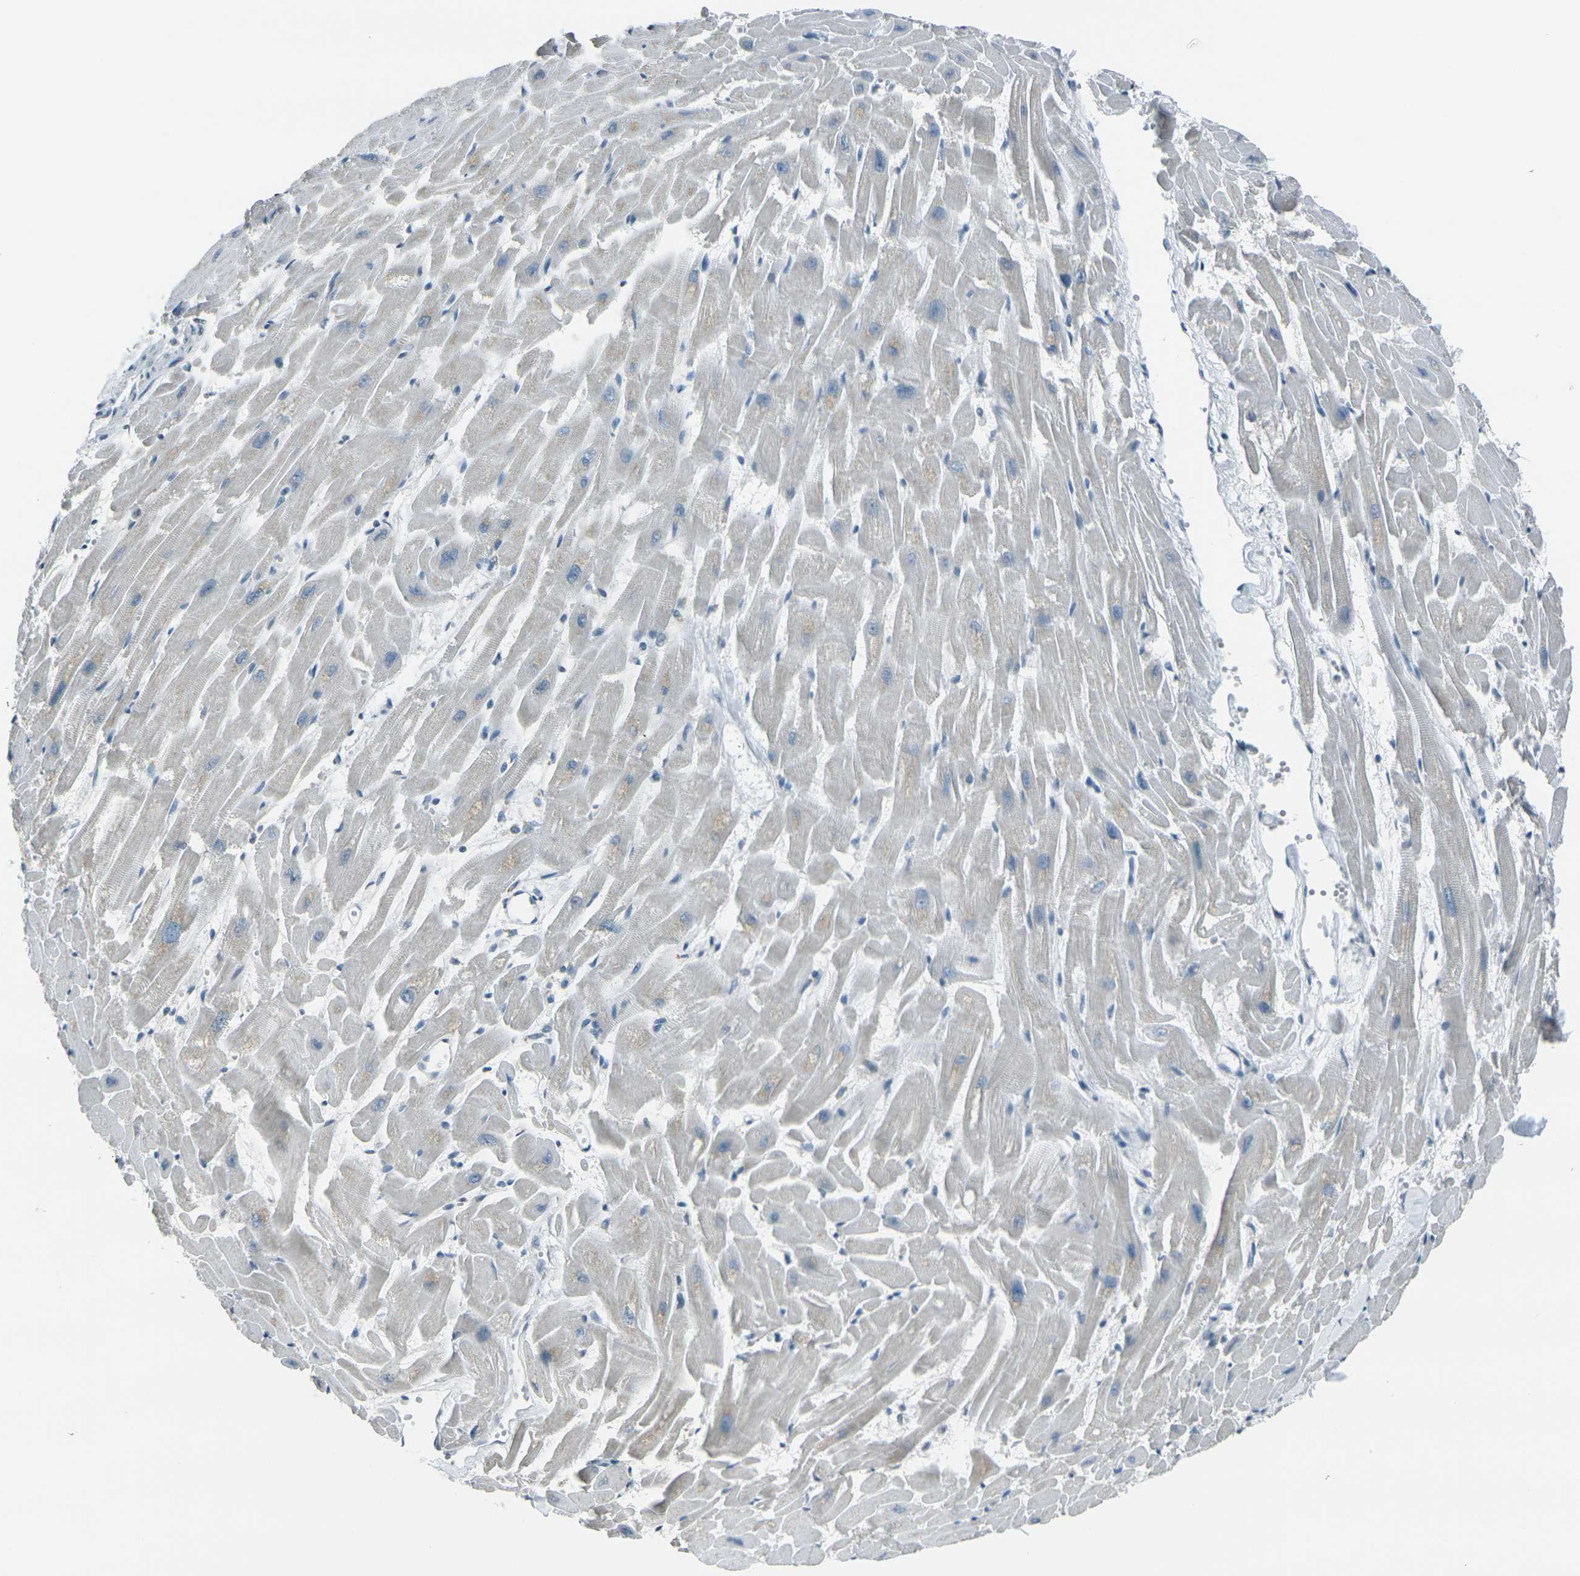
{"staining": {"intensity": "negative", "quantity": "none", "location": "none"}, "tissue": "heart muscle", "cell_type": "Cardiomyocytes", "image_type": "normal", "snomed": [{"axis": "morphology", "description": "Normal tissue, NOS"}, {"axis": "topography", "description": "Heart"}], "caption": "Human heart muscle stained for a protein using immunohistochemistry displays no positivity in cardiomyocytes.", "gene": "H2BC1", "patient": {"sex": "female", "age": 19}}